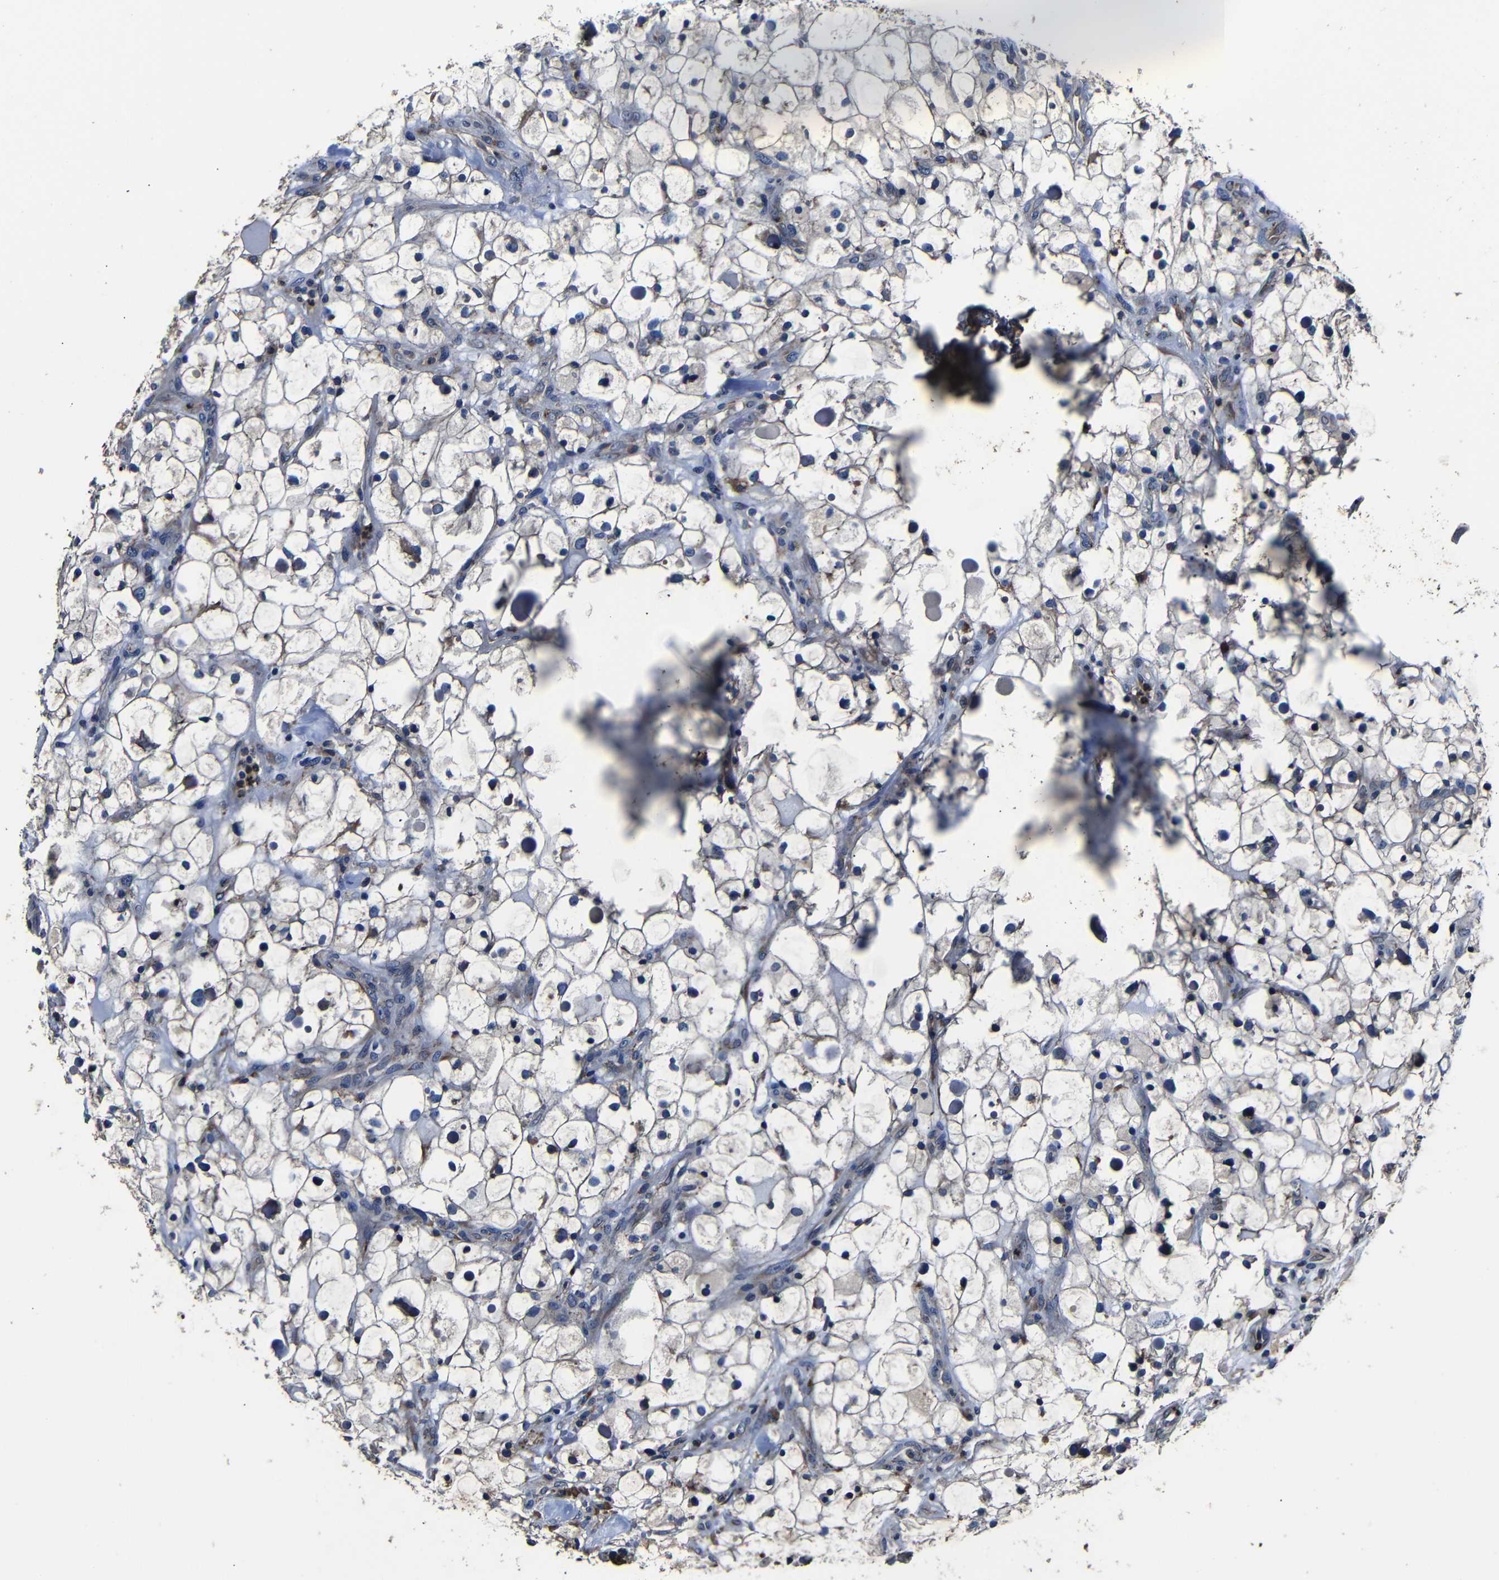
{"staining": {"intensity": "moderate", "quantity": "<25%", "location": "cytoplasmic/membranous"}, "tissue": "renal cancer", "cell_type": "Tumor cells", "image_type": "cancer", "snomed": [{"axis": "morphology", "description": "Adenocarcinoma, NOS"}, {"axis": "topography", "description": "Kidney"}], "caption": "Protein staining of renal cancer (adenocarcinoma) tissue reveals moderate cytoplasmic/membranous expression in about <25% of tumor cells.", "gene": "SCN9A", "patient": {"sex": "female", "age": 60}}